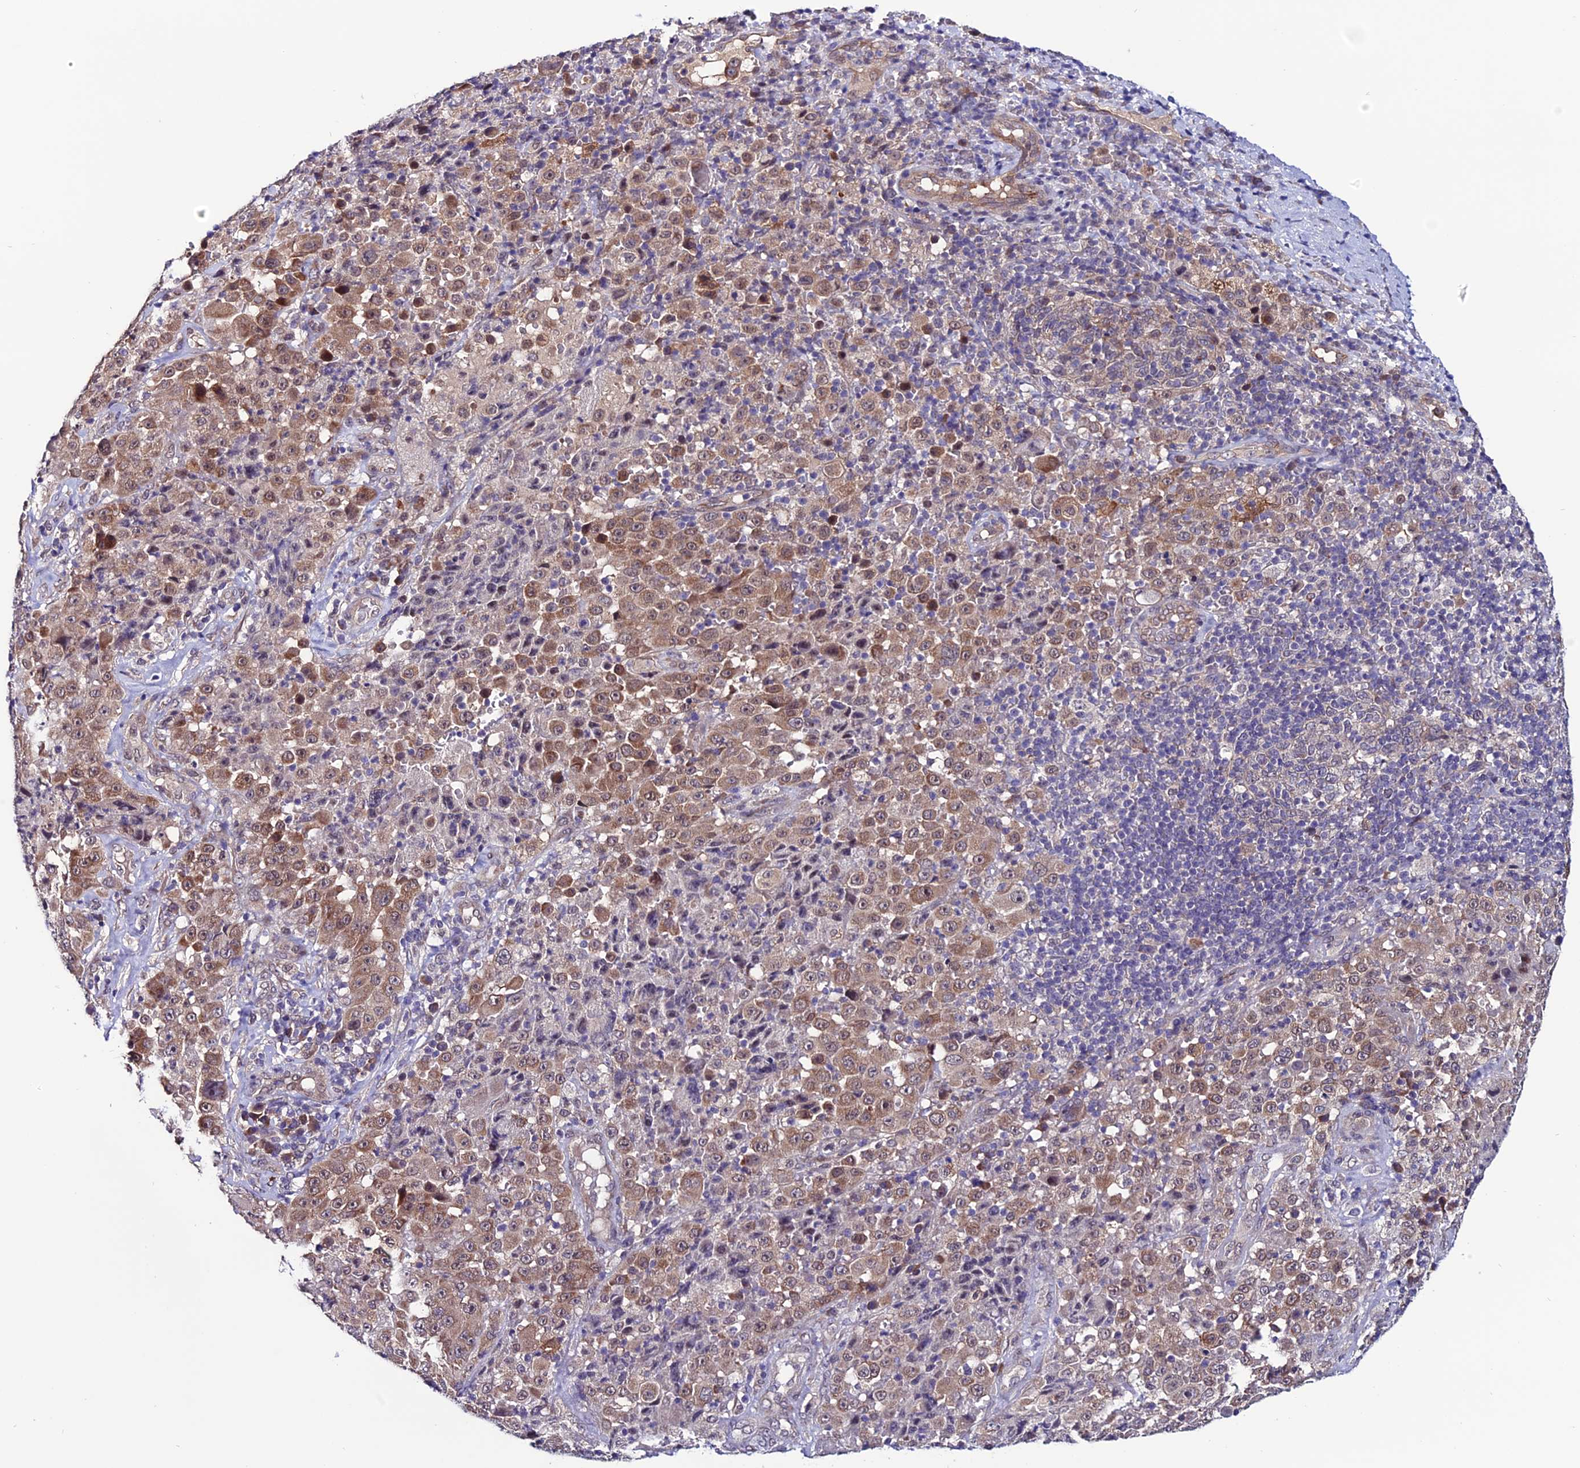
{"staining": {"intensity": "moderate", "quantity": "<25%", "location": "cytoplasmic/membranous,nuclear"}, "tissue": "melanoma", "cell_type": "Tumor cells", "image_type": "cancer", "snomed": [{"axis": "morphology", "description": "Malignant melanoma, Metastatic site"}, {"axis": "topography", "description": "Lymph node"}], "caption": "About <25% of tumor cells in human malignant melanoma (metastatic site) demonstrate moderate cytoplasmic/membranous and nuclear protein staining as visualized by brown immunohistochemical staining.", "gene": "FZD8", "patient": {"sex": "male", "age": 62}}